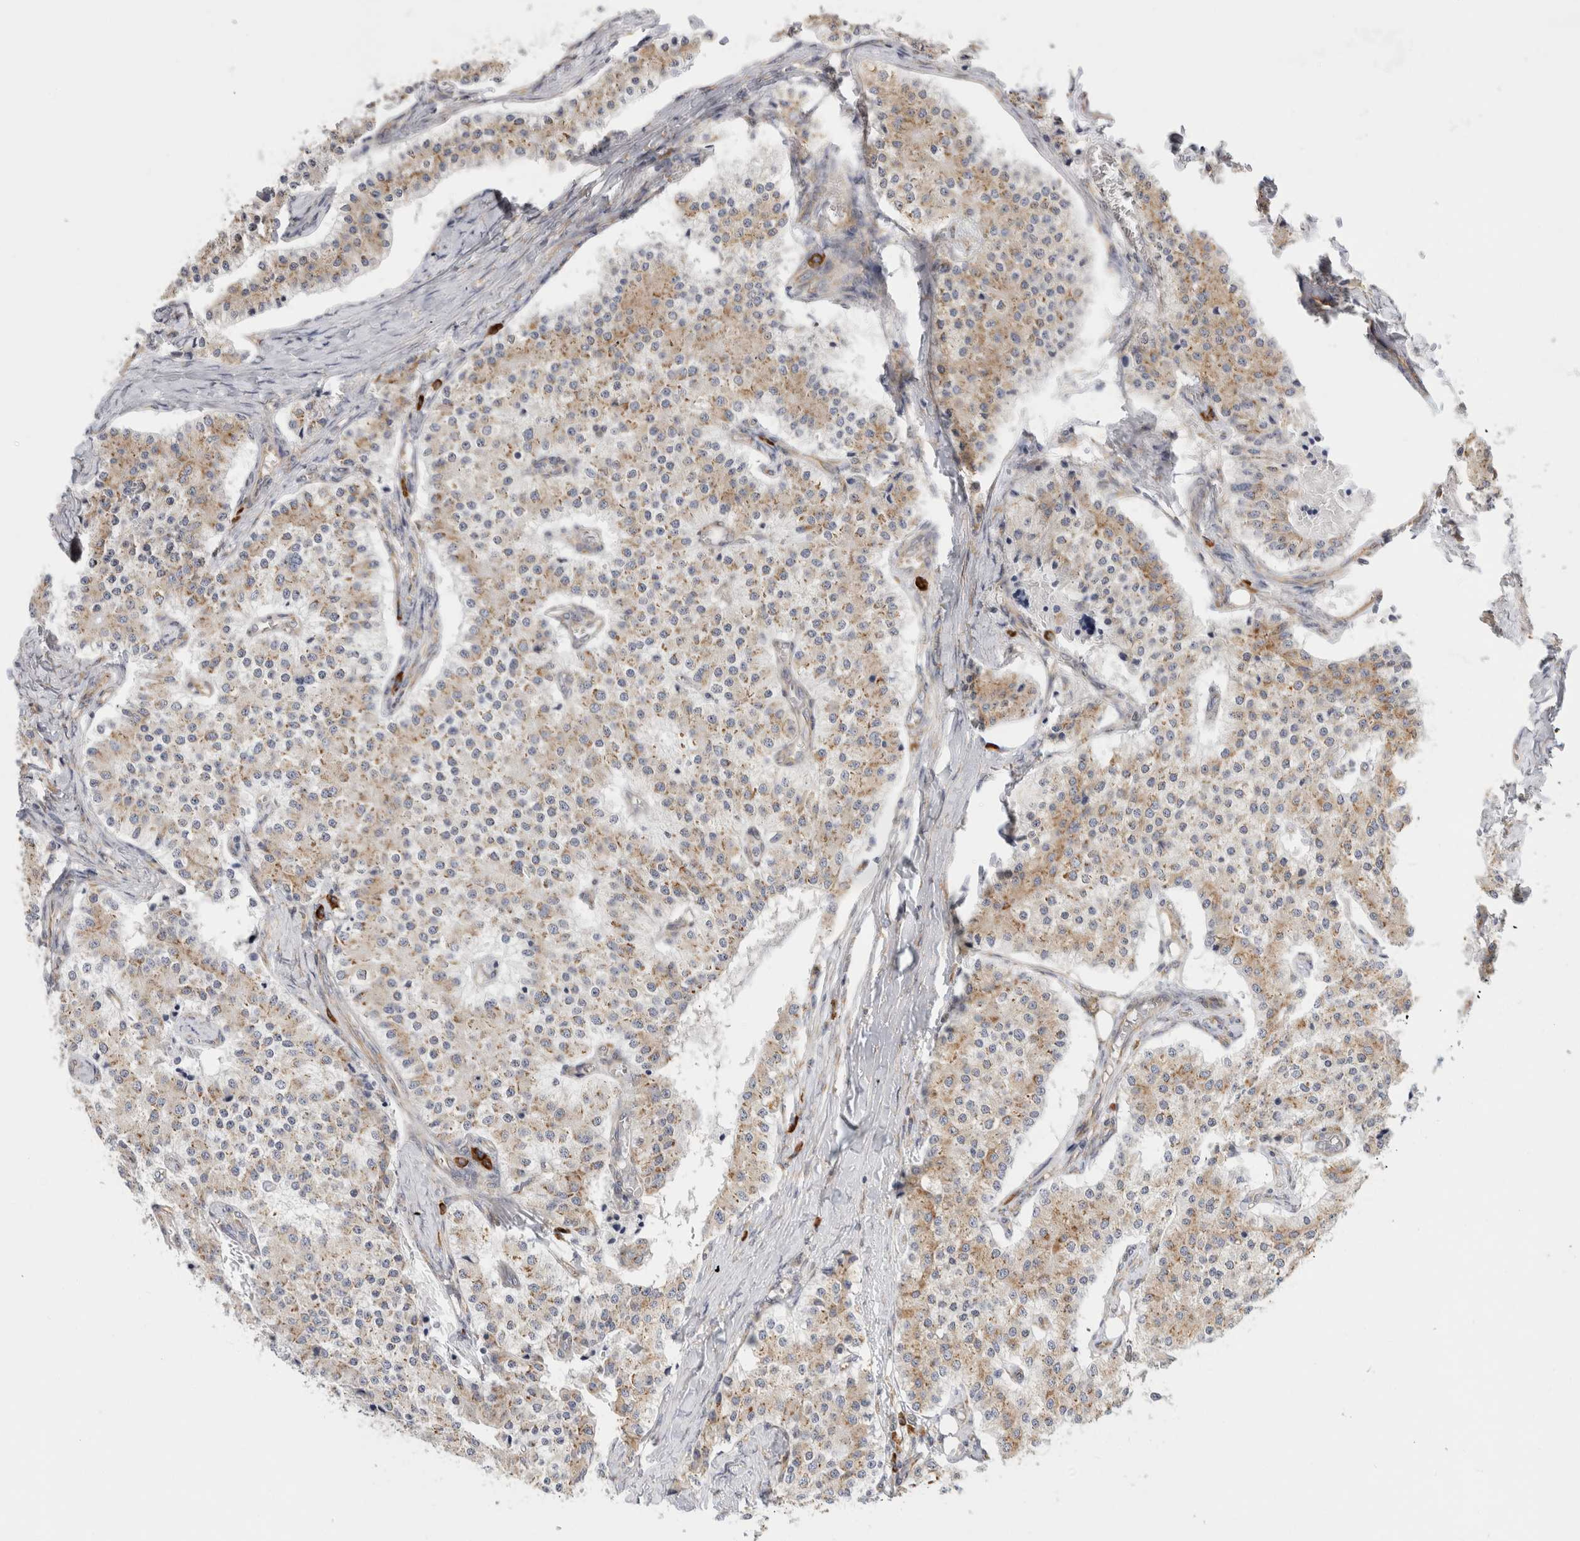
{"staining": {"intensity": "weak", "quantity": ">75%", "location": "cytoplasmic/membranous"}, "tissue": "carcinoid", "cell_type": "Tumor cells", "image_type": "cancer", "snomed": [{"axis": "morphology", "description": "Carcinoid, malignant, NOS"}, {"axis": "topography", "description": "Colon"}], "caption": "Approximately >75% of tumor cells in carcinoid reveal weak cytoplasmic/membranous protein positivity as visualized by brown immunohistochemical staining.", "gene": "RPN2", "patient": {"sex": "female", "age": 52}}